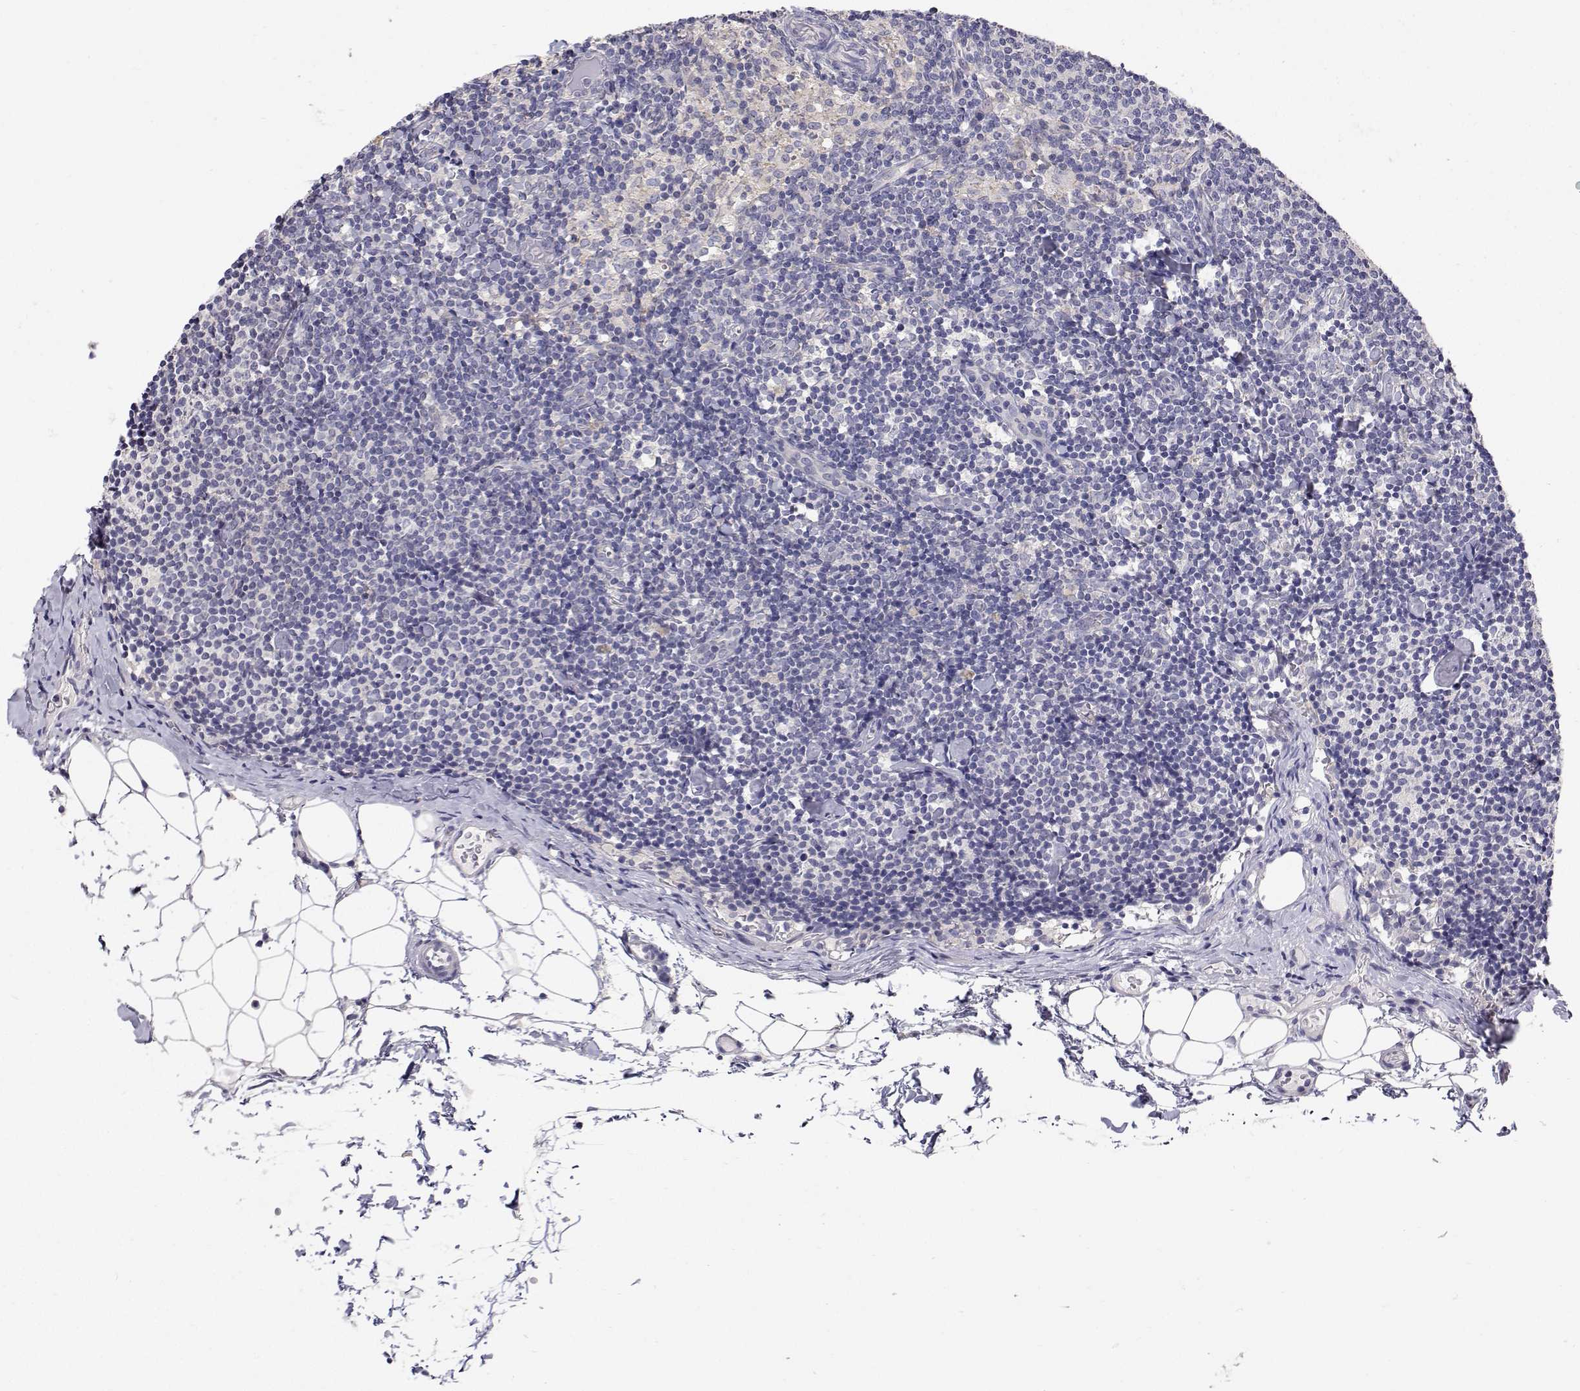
{"staining": {"intensity": "negative", "quantity": "none", "location": "none"}, "tissue": "lymph node", "cell_type": "Germinal center cells", "image_type": "normal", "snomed": [{"axis": "morphology", "description": "Normal tissue, NOS"}, {"axis": "topography", "description": "Lymph node"}], "caption": "An image of human lymph node is negative for staining in germinal center cells. (DAB (3,3'-diaminobenzidine) IHC, high magnification).", "gene": "MYPN", "patient": {"sex": "female", "age": 41}}